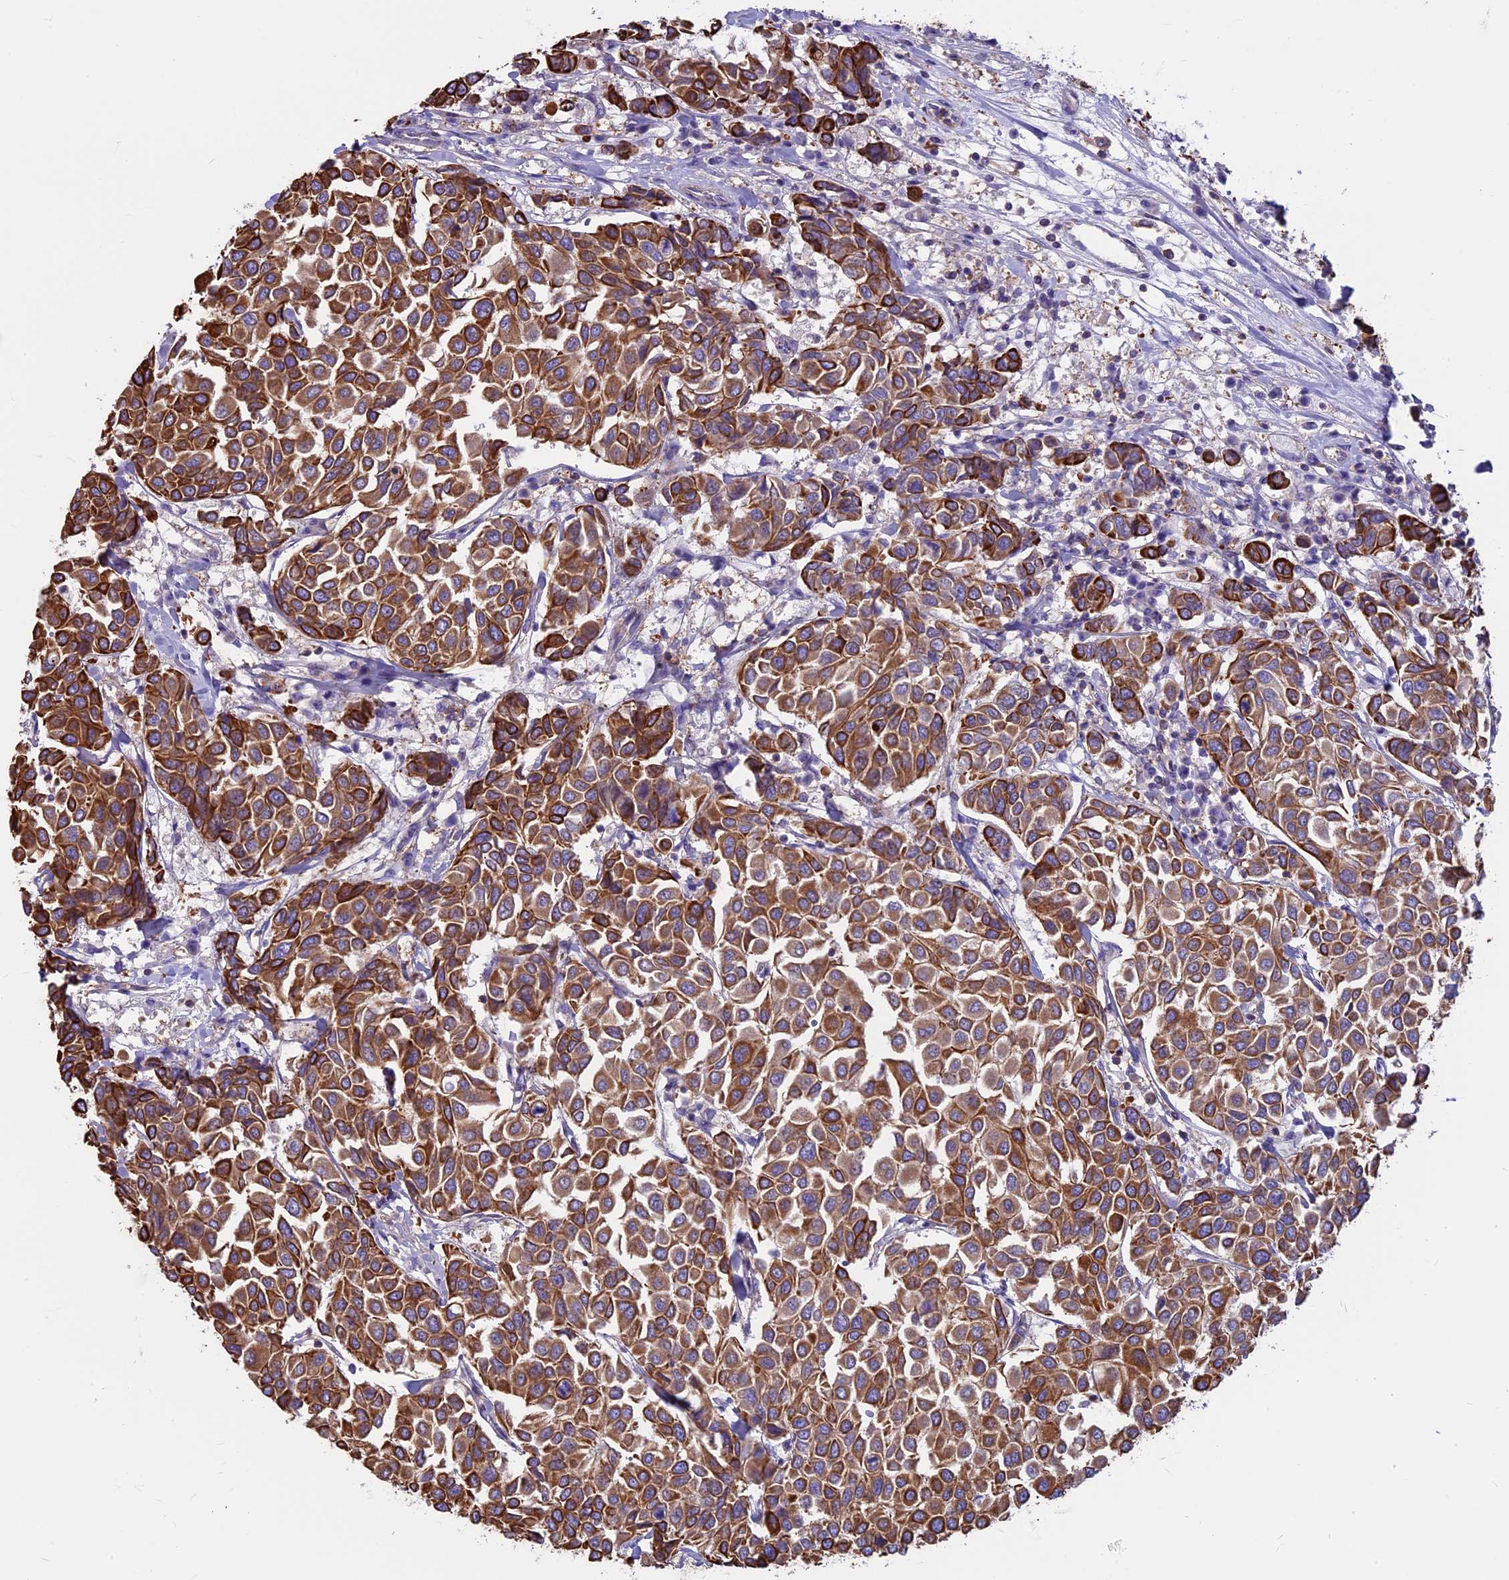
{"staining": {"intensity": "strong", "quantity": ">75%", "location": "cytoplasmic/membranous"}, "tissue": "breast cancer", "cell_type": "Tumor cells", "image_type": "cancer", "snomed": [{"axis": "morphology", "description": "Duct carcinoma"}, {"axis": "topography", "description": "Breast"}], "caption": "Human breast cancer stained for a protein (brown) shows strong cytoplasmic/membranous positive expression in about >75% of tumor cells.", "gene": "CDAN1", "patient": {"sex": "female", "age": 55}}